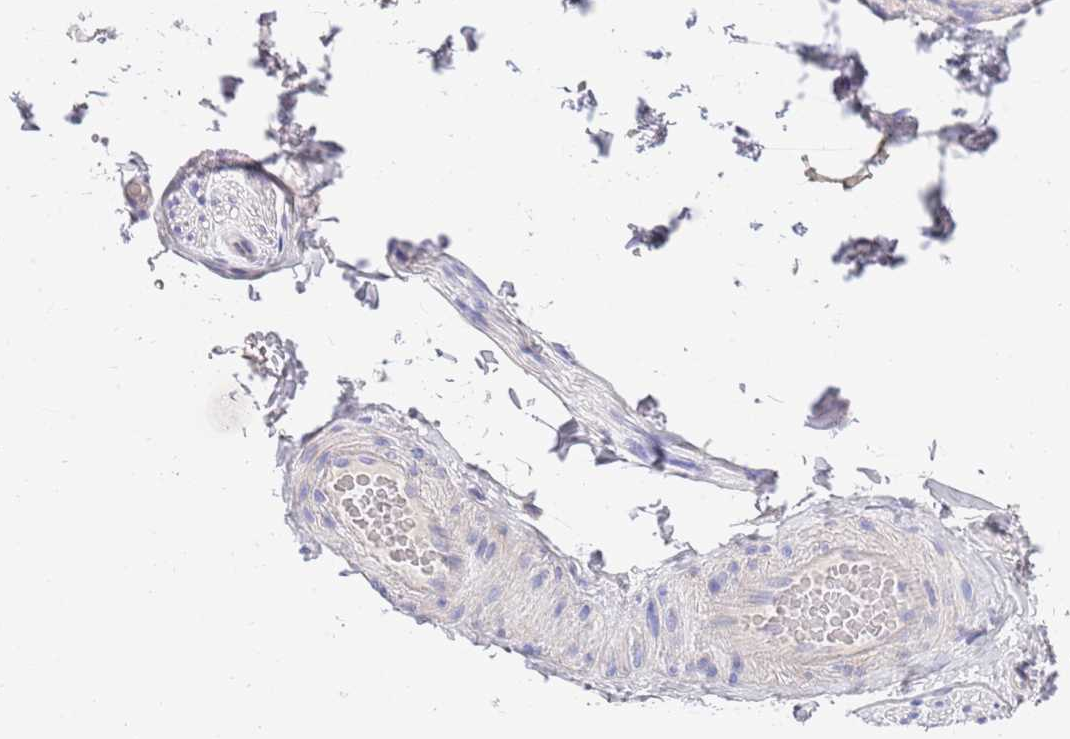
{"staining": {"intensity": "negative", "quantity": "none", "location": "none"}, "tissue": "adipose tissue", "cell_type": "Adipocytes", "image_type": "normal", "snomed": [{"axis": "morphology", "description": "Normal tissue, NOS"}, {"axis": "topography", "description": "Soft tissue"}, {"axis": "topography", "description": "Vascular tissue"}, {"axis": "topography", "description": "Peripheral nerve tissue"}], "caption": "High power microscopy photomicrograph of an immunohistochemistry (IHC) image of unremarkable adipose tissue, revealing no significant positivity in adipocytes.", "gene": "EMC8", "patient": {"sex": "male", "age": 32}}